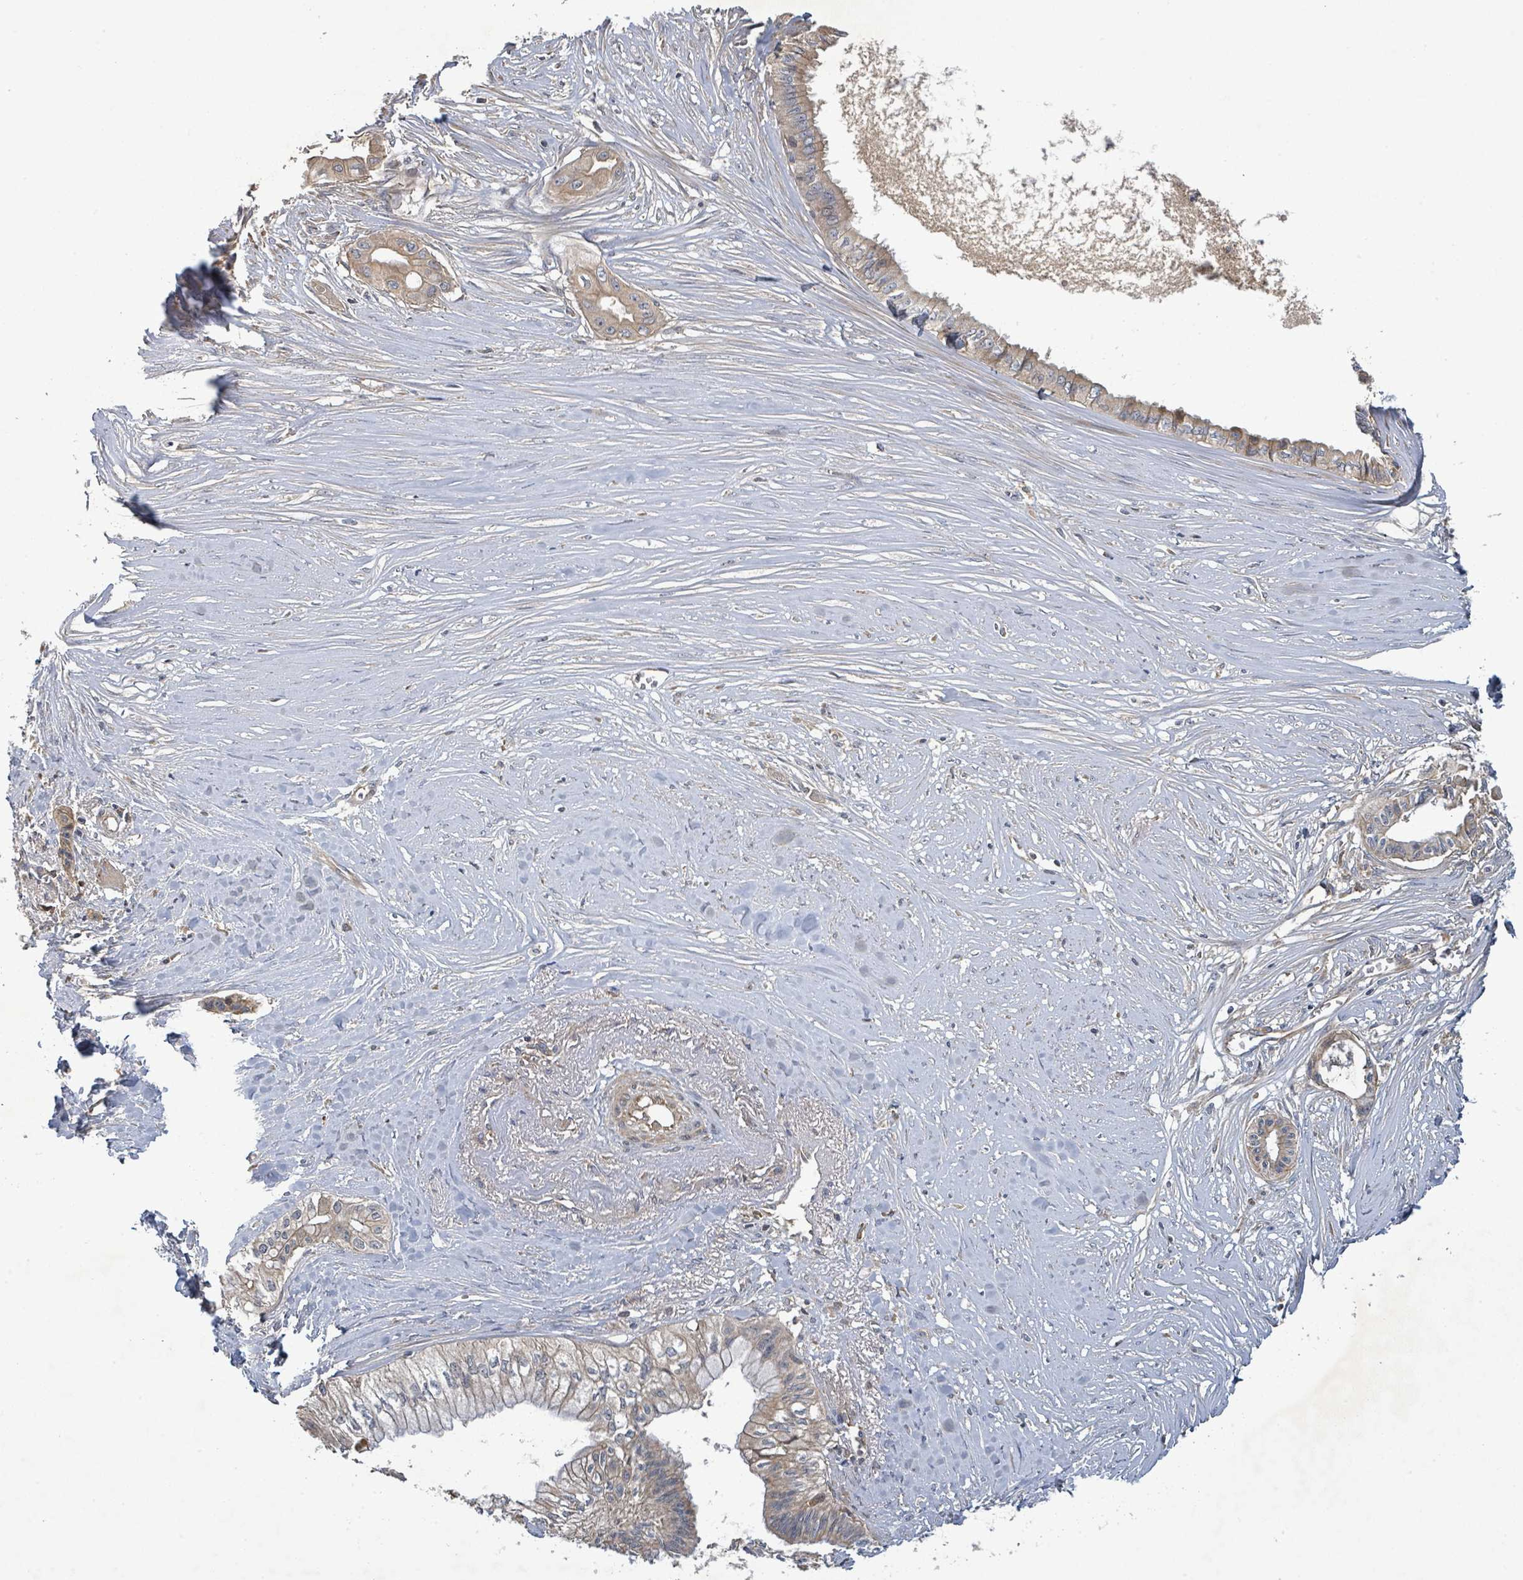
{"staining": {"intensity": "weak", "quantity": "<25%", "location": "cytoplasmic/membranous"}, "tissue": "pancreatic cancer", "cell_type": "Tumor cells", "image_type": "cancer", "snomed": [{"axis": "morphology", "description": "Adenocarcinoma, NOS"}, {"axis": "topography", "description": "Pancreas"}], "caption": "Tumor cells show no significant protein expression in pancreatic adenocarcinoma.", "gene": "STARD4", "patient": {"sex": "male", "age": 71}}